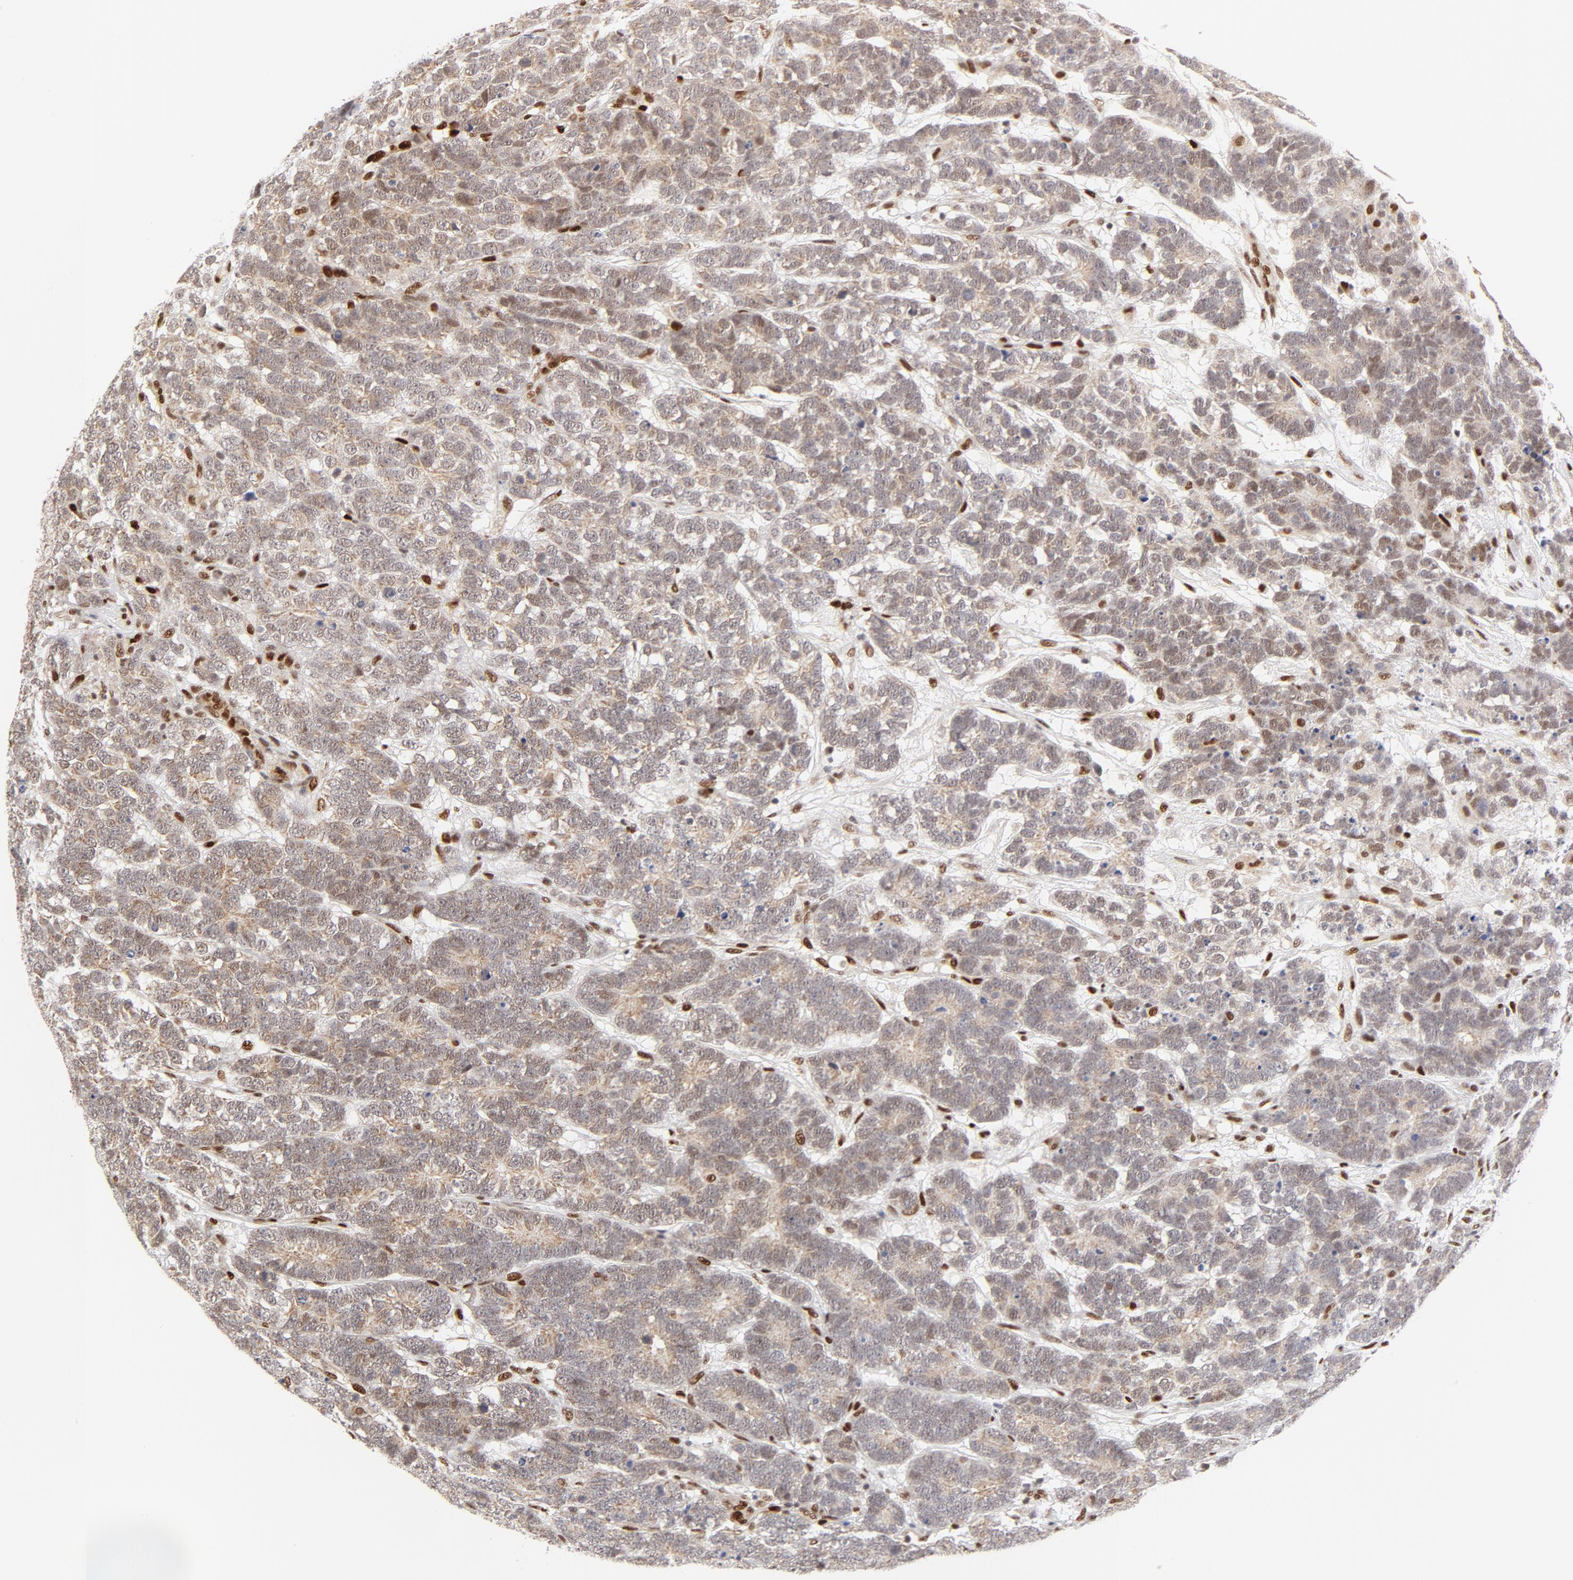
{"staining": {"intensity": "weak", "quantity": "25%-75%", "location": "nuclear"}, "tissue": "testis cancer", "cell_type": "Tumor cells", "image_type": "cancer", "snomed": [{"axis": "morphology", "description": "Carcinoma, Embryonal, NOS"}, {"axis": "topography", "description": "Testis"}], "caption": "Immunohistochemical staining of testis cancer exhibits low levels of weak nuclear protein positivity in approximately 25%-75% of tumor cells.", "gene": "MEF2A", "patient": {"sex": "male", "age": 26}}